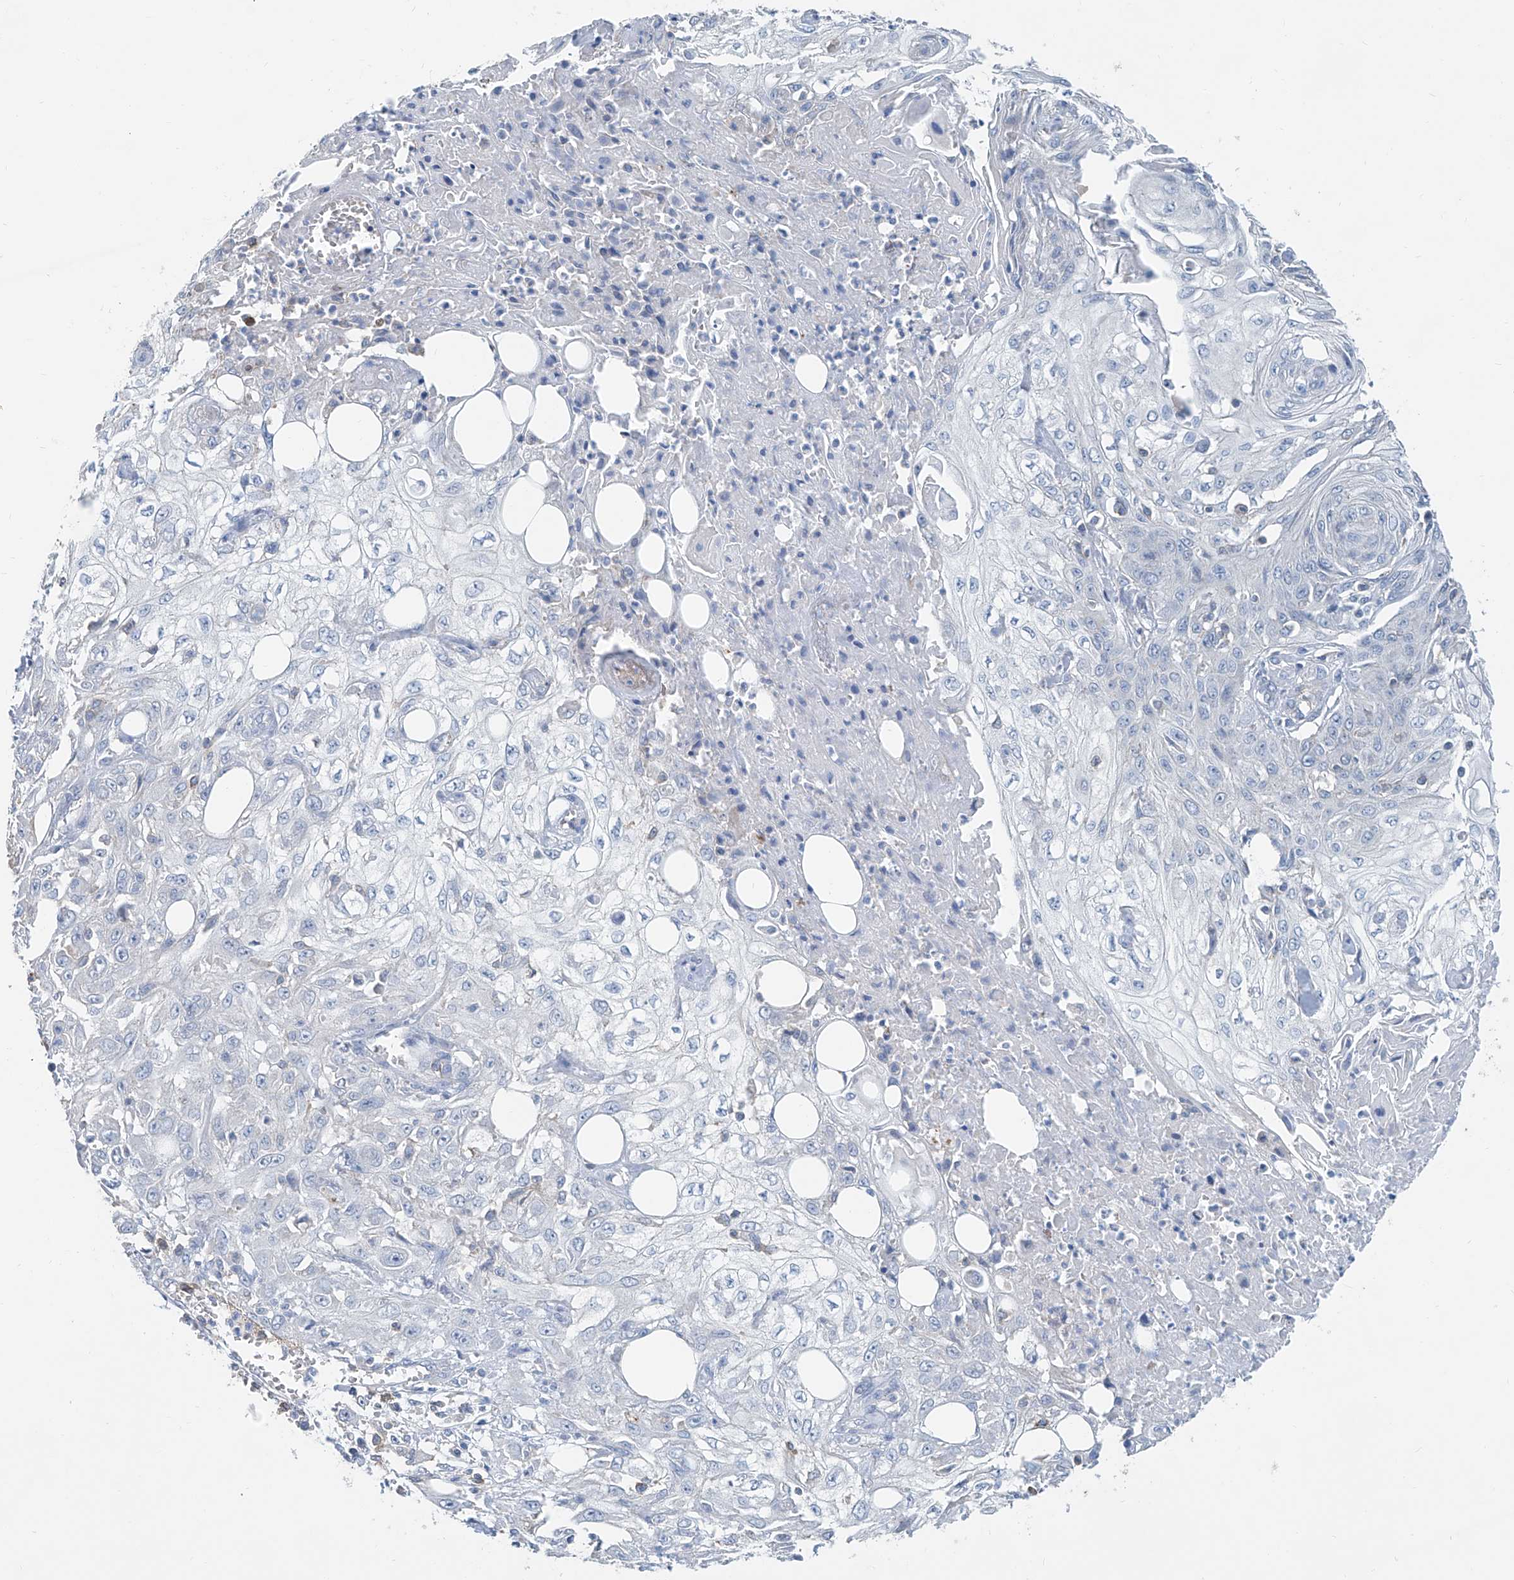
{"staining": {"intensity": "negative", "quantity": "none", "location": "none"}, "tissue": "skin cancer", "cell_type": "Tumor cells", "image_type": "cancer", "snomed": [{"axis": "morphology", "description": "Squamous cell carcinoma, NOS"}, {"axis": "morphology", "description": "Squamous cell carcinoma, metastatic, NOS"}, {"axis": "topography", "description": "Skin"}, {"axis": "topography", "description": "Lymph node"}], "caption": "Metastatic squamous cell carcinoma (skin) was stained to show a protein in brown. There is no significant expression in tumor cells. (DAB (3,3'-diaminobenzidine) immunohistochemistry visualized using brightfield microscopy, high magnification).", "gene": "ANKRD34A", "patient": {"sex": "male", "age": 75}}